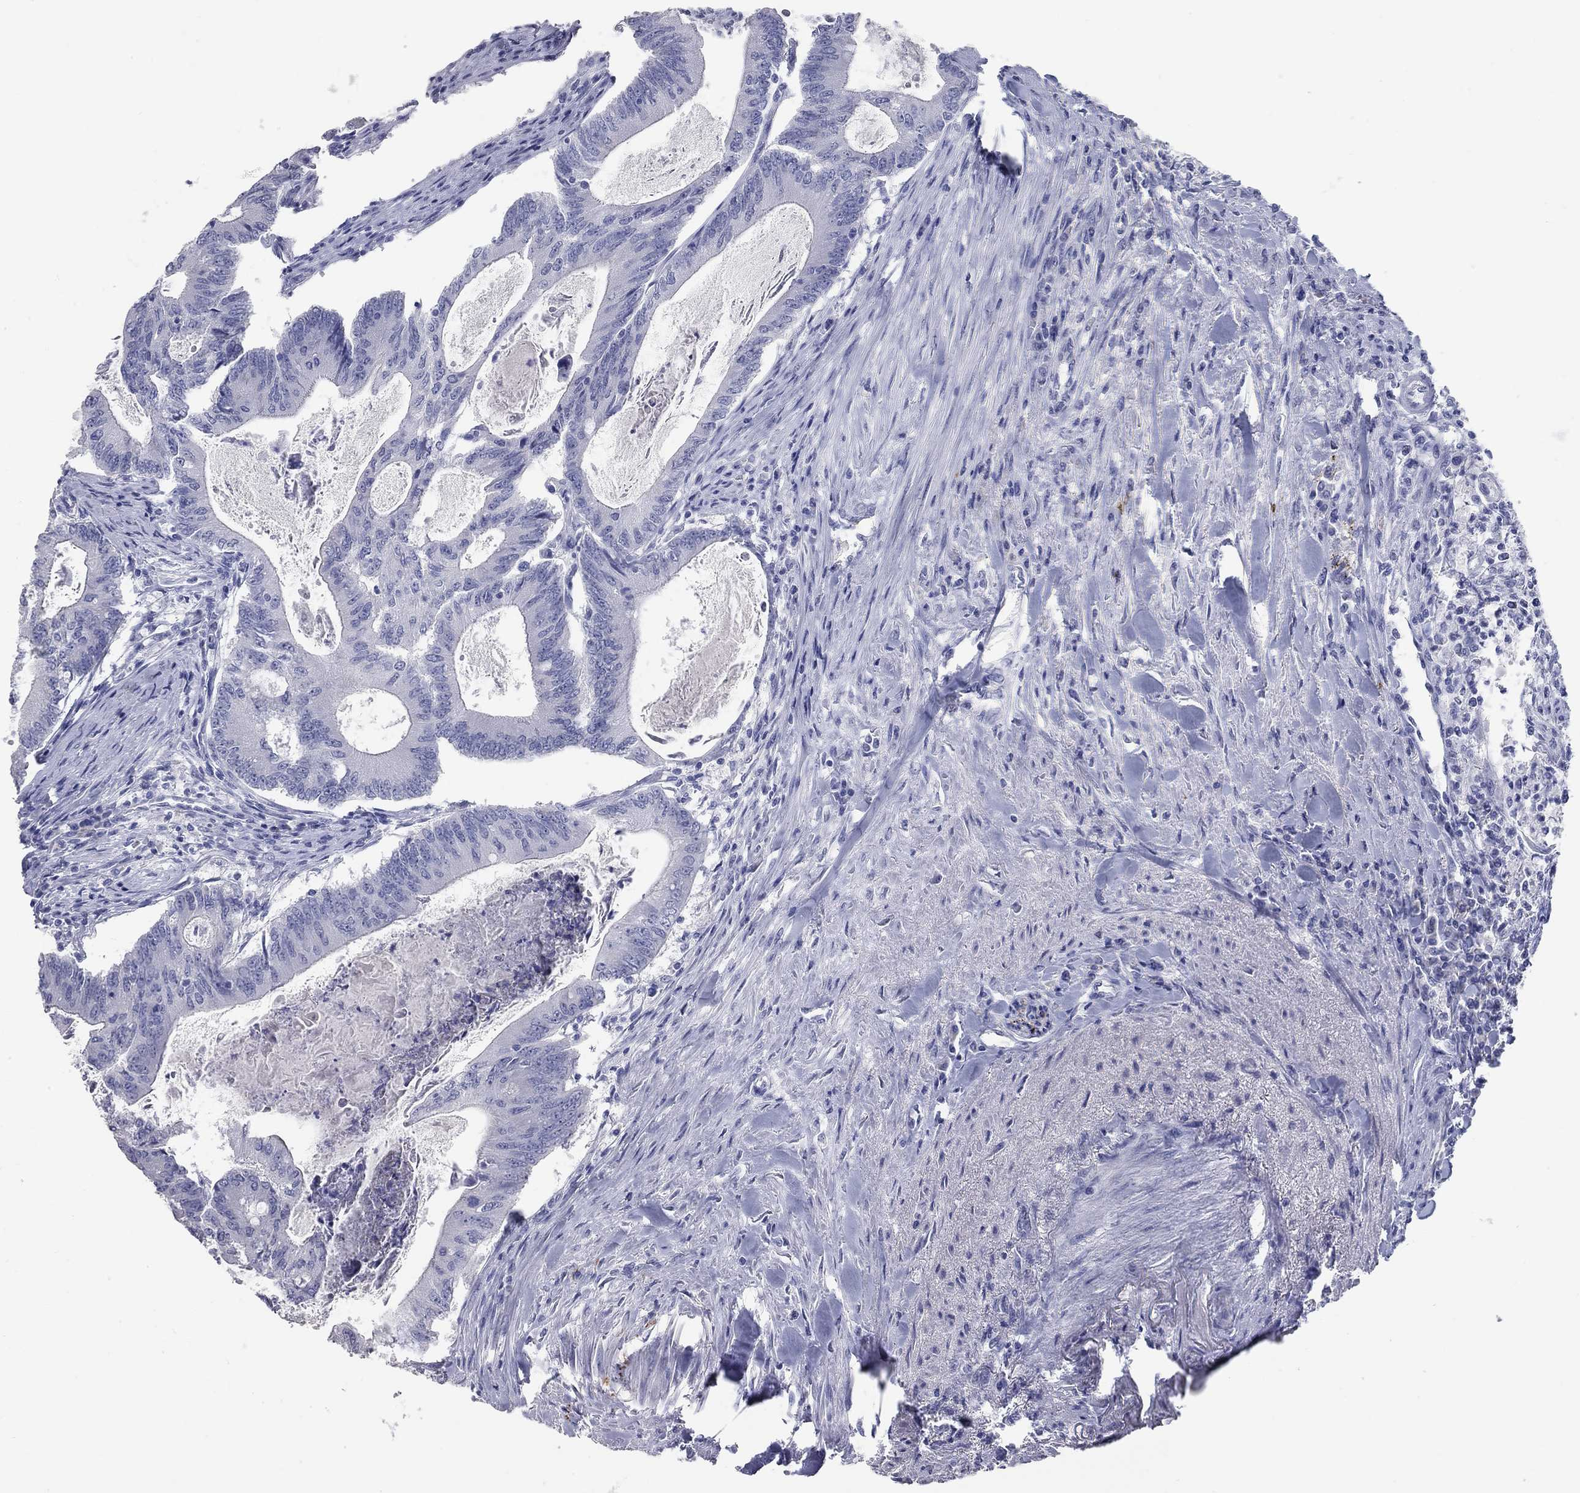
{"staining": {"intensity": "negative", "quantity": "none", "location": "none"}, "tissue": "colorectal cancer", "cell_type": "Tumor cells", "image_type": "cancer", "snomed": [{"axis": "morphology", "description": "Adenocarcinoma, NOS"}, {"axis": "topography", "description": "Colon"}], "caption": "Protein analysis of adenocarcinoma (colorectal) demonstrates no significant expression in tumor cells. The staining is performed using DAB (3,3'-diaminobenzidine) brown chromogen with nuclei counter-stained in using hematoxylin.", "gene": "TAC1", "patient": {"sex": "female", "age": 70}}